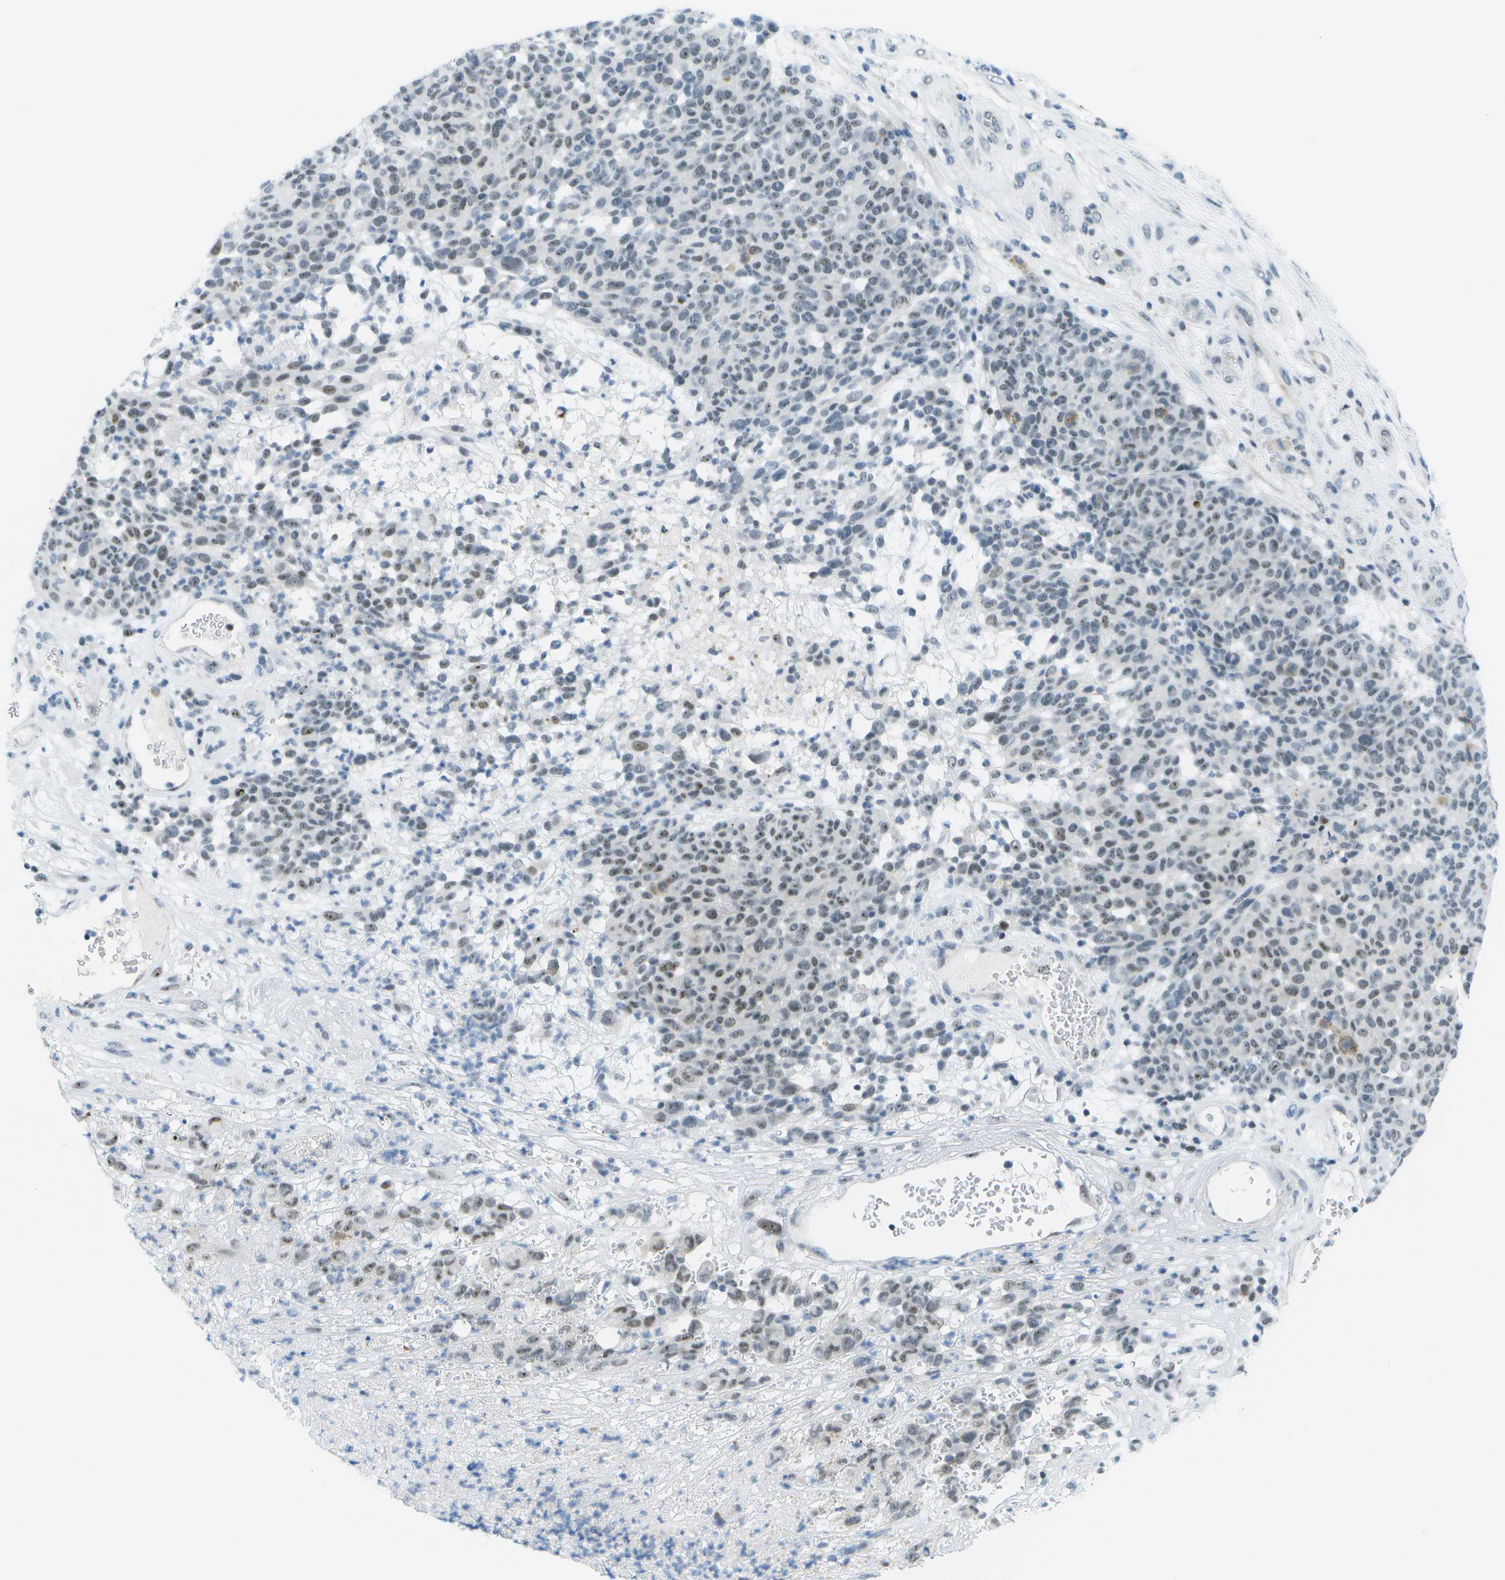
{"staining": {"intensity": "weak", "quantity": "25%-75%", "location": "nuclear"}, "tissue": "melanoma", "cell_type": "Tumor cells", "image_type": "cancer", "snomed": [{"axis": "morphology", "description": "Malignant melanoma, NOS"}, {"axis": "topography", "description": "Skin"}], "caption": "Brown immunohistochemical staining in malignant melanoma exhibits weak nuclear staining in approximately 25%-75% of tumor cells. The staining was performed using DAB to visualize the protein expression in brown, while the nuclei were stained in blue with hematoxylin (Magnification: 20x).", "gene": "PITHD1", "patient": {"sex": "male", "age": 59}}